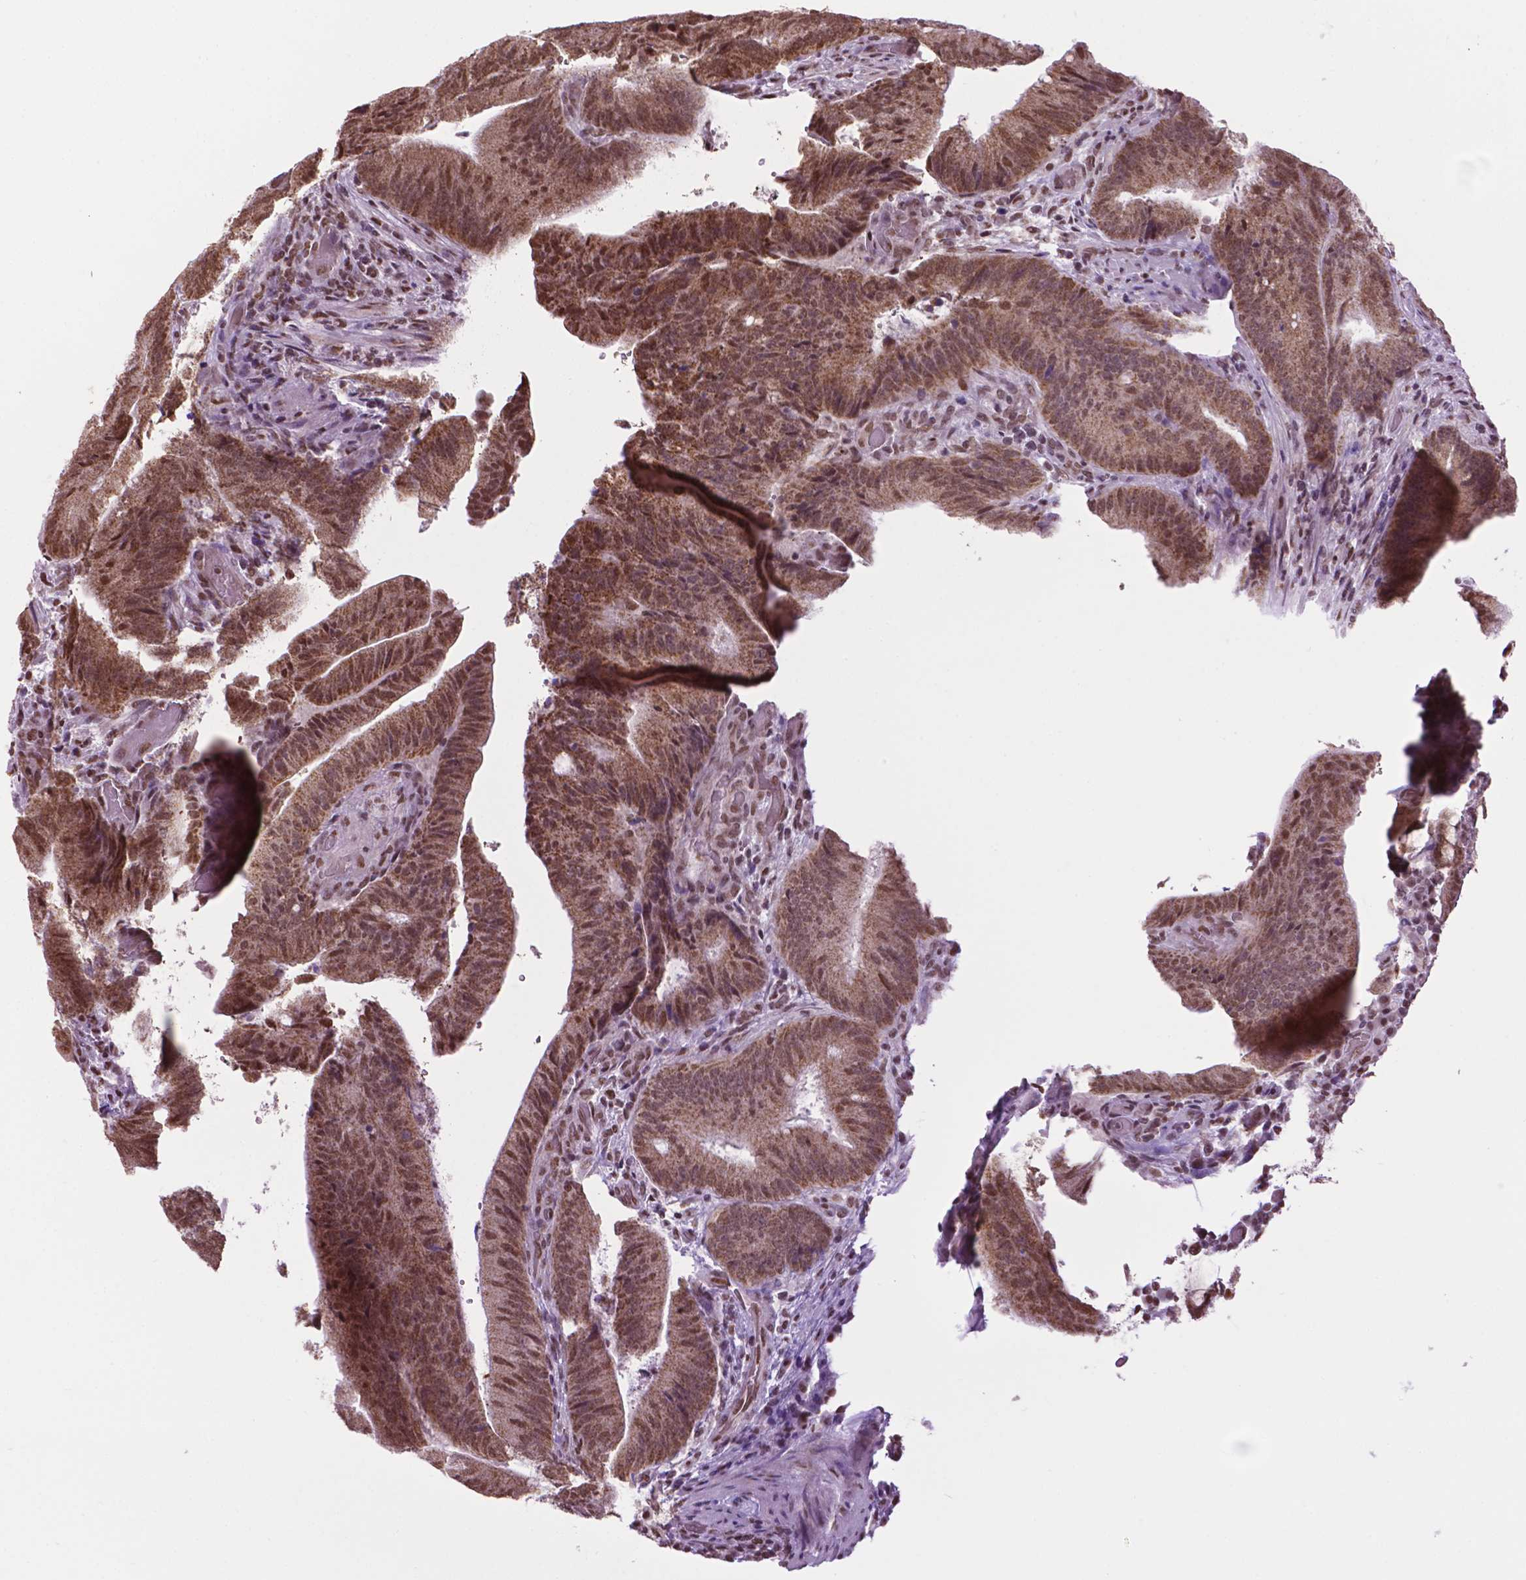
{"staining": {"intensity": "moderate", "quantity": ">75%", "location": "cytoplasmic/membranous,nuclear"}, "tissue": "colorectal cancer", "cell_type": "Tumor cells", "image_type": "cancer", "snomed": [{"axis": "morphology", "description": "Adenocarcinoma, NOS"}, {"axis": "topography", "description": "Colon"}], "caption": "Immunohistochemistry micrograph of colorectal adenocarcinoma stained for a protein (brown), which shows medium levels of moderate cytoplasmic/membranous and nuclear positivity in approximately >75% of tumor cells.", "gene": "COL23A1", "patient": {"sex": "female", "age": 43}}